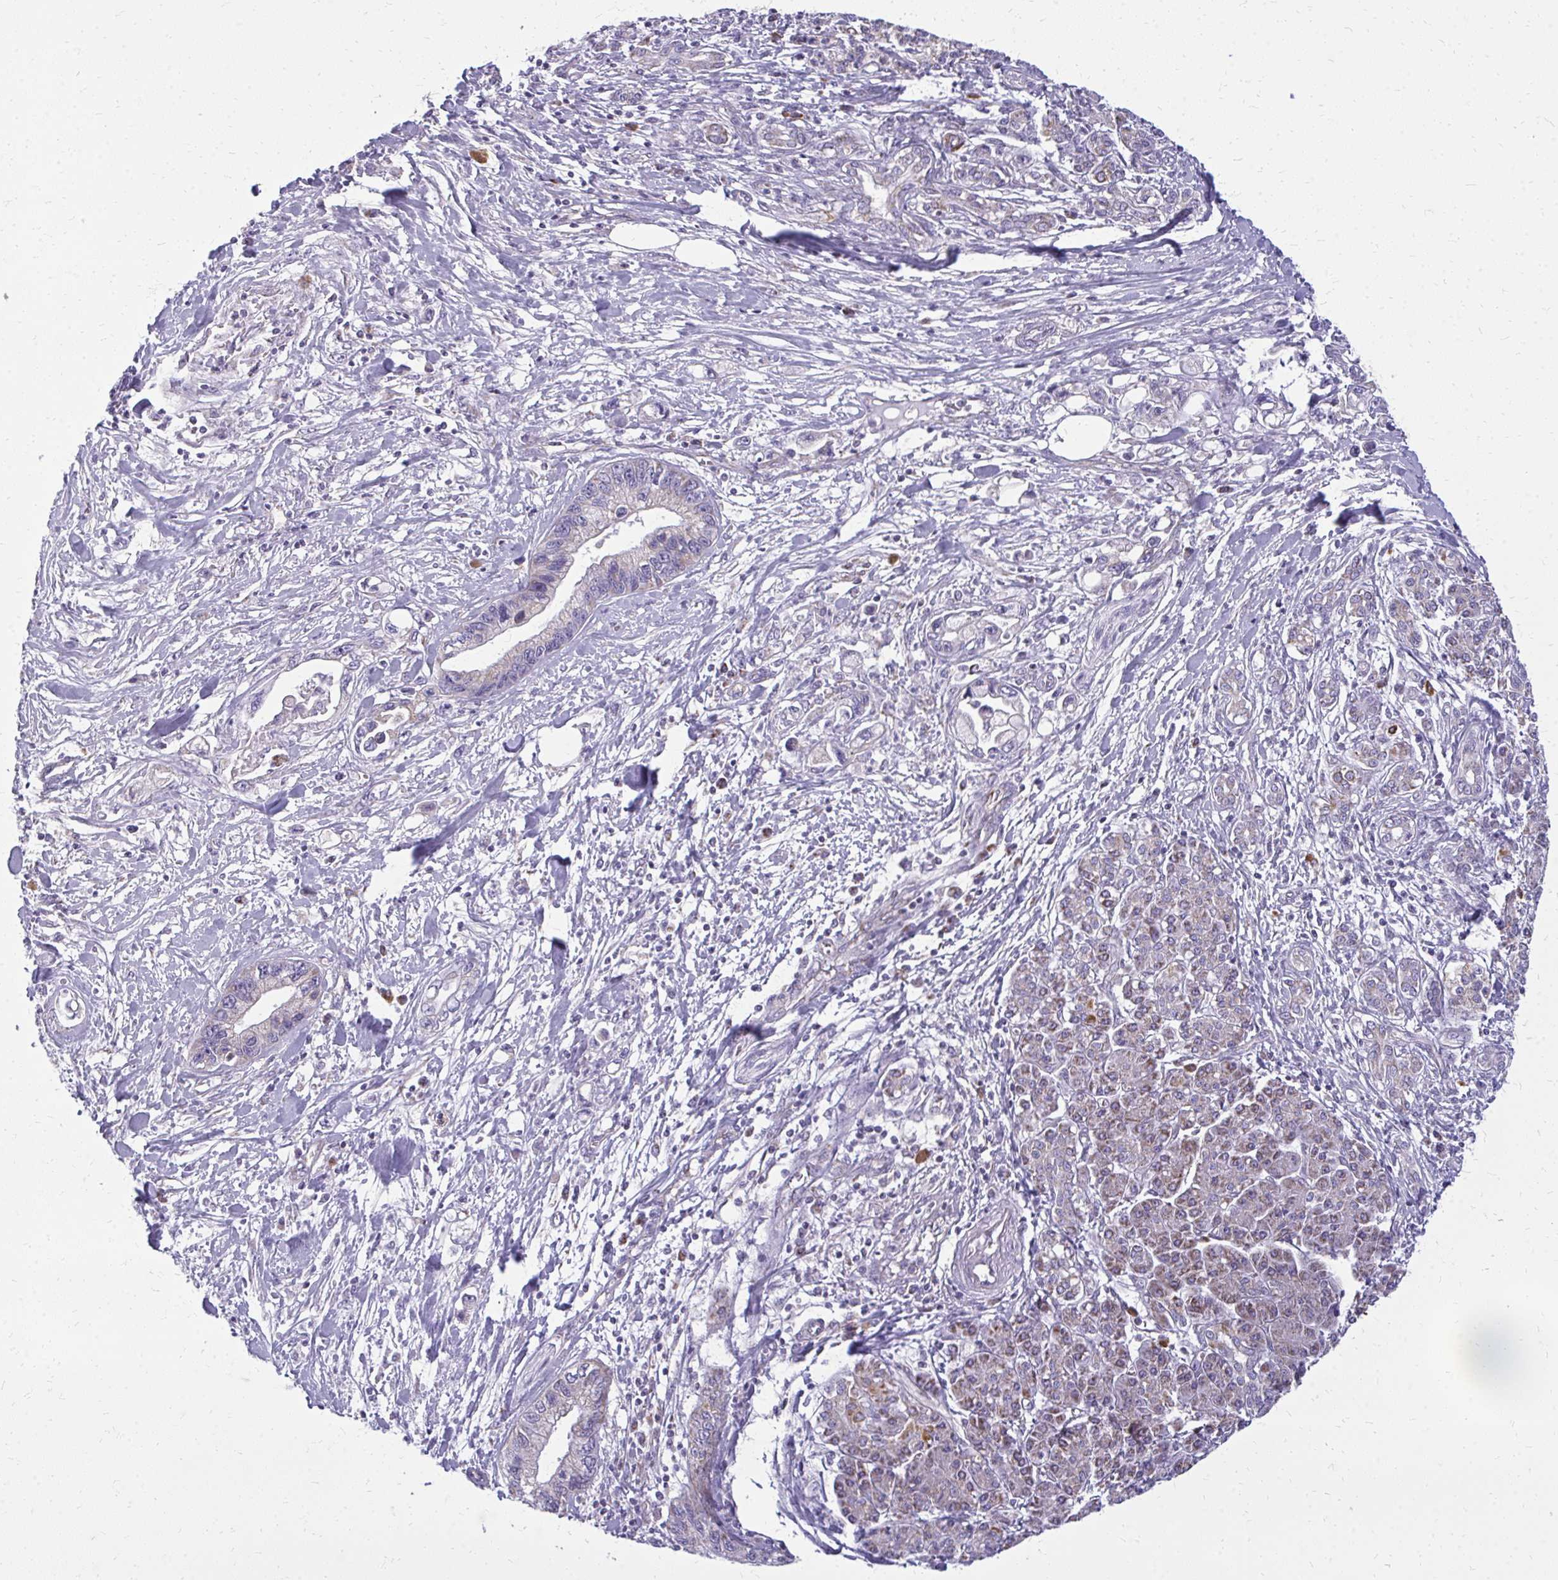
{"staining": {"intensity": "negative", "quantity": "none", "location": "none"}, "tissue": "pancreatic cancer", "cell_type": "Tumor cells", "image_type": "cancer", "snomed": [{"axis": "morphology", "description": "Adenocarcinoma, NOS"}, {"axis": "topography", "description": "Pancreas"}], "caption": "Micrograph shows no protein expression in tumor cells of pancreatic cancer tissue. (Immunohistochemistry (ihc), brightfield microscopy, high magnification).", "gene": "IFIT1", "patient": {"sex": "male", "age": 61}}